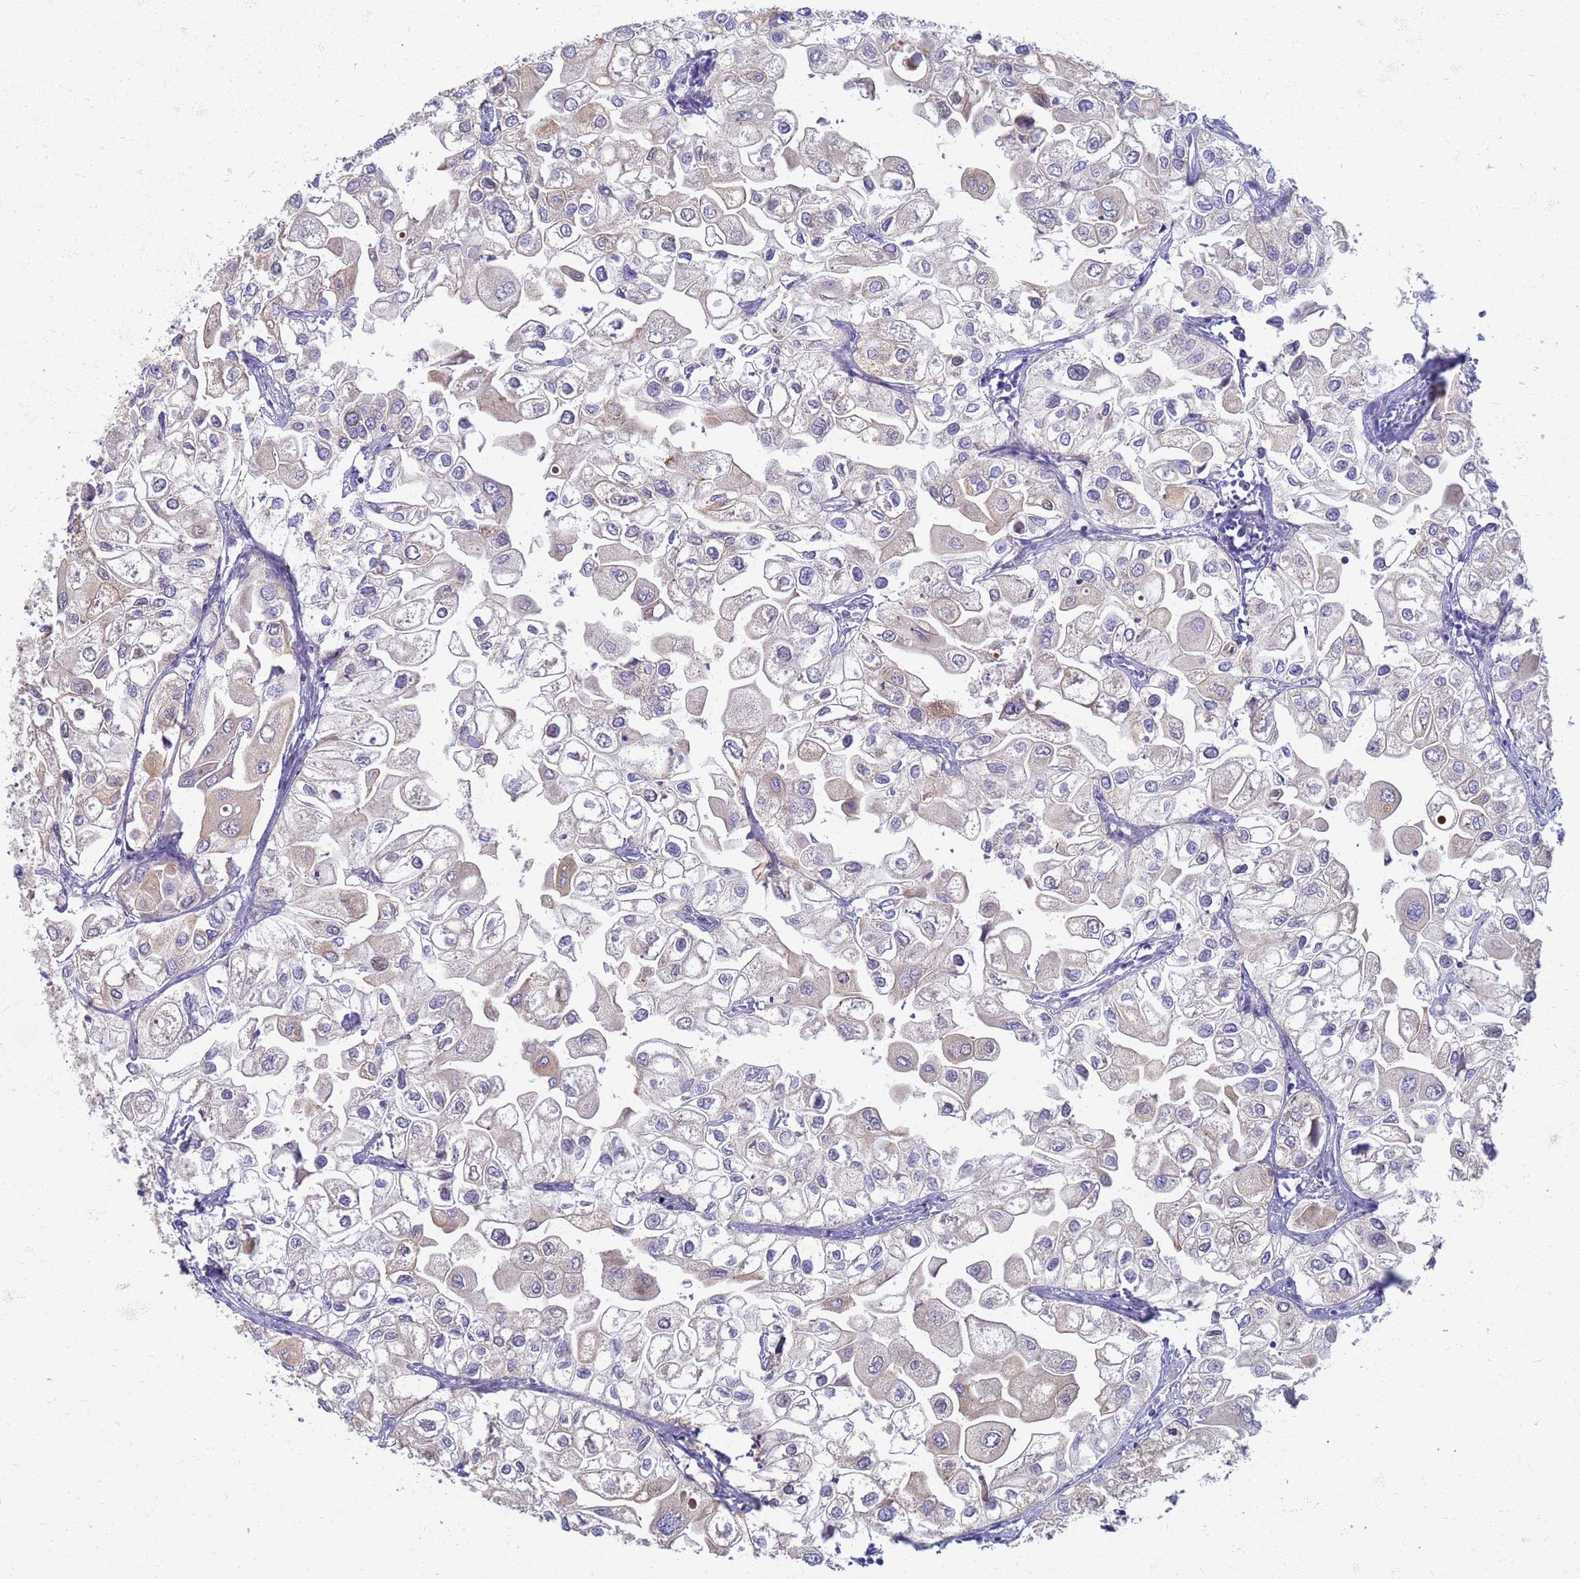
{"staining": {"intensity": "weak", "quantity": "<25%", "location": "cytoplasmic/membranous"}, "tissue": "urothelial cancer", "cell_type": "Tumor cells", "image_type": "cancer", "snomed": [{"axis": "morphology", "description": "Urothelial carcinoma, High grade"}, {"axis": "topography", "description": "Urinary bladder"}], "caption": "Tumor cells are negative for protein expression in human high-grade urothelial carcinoma.", "gene": "EEA1", "patient": {"sex": "male", "age": 64}}